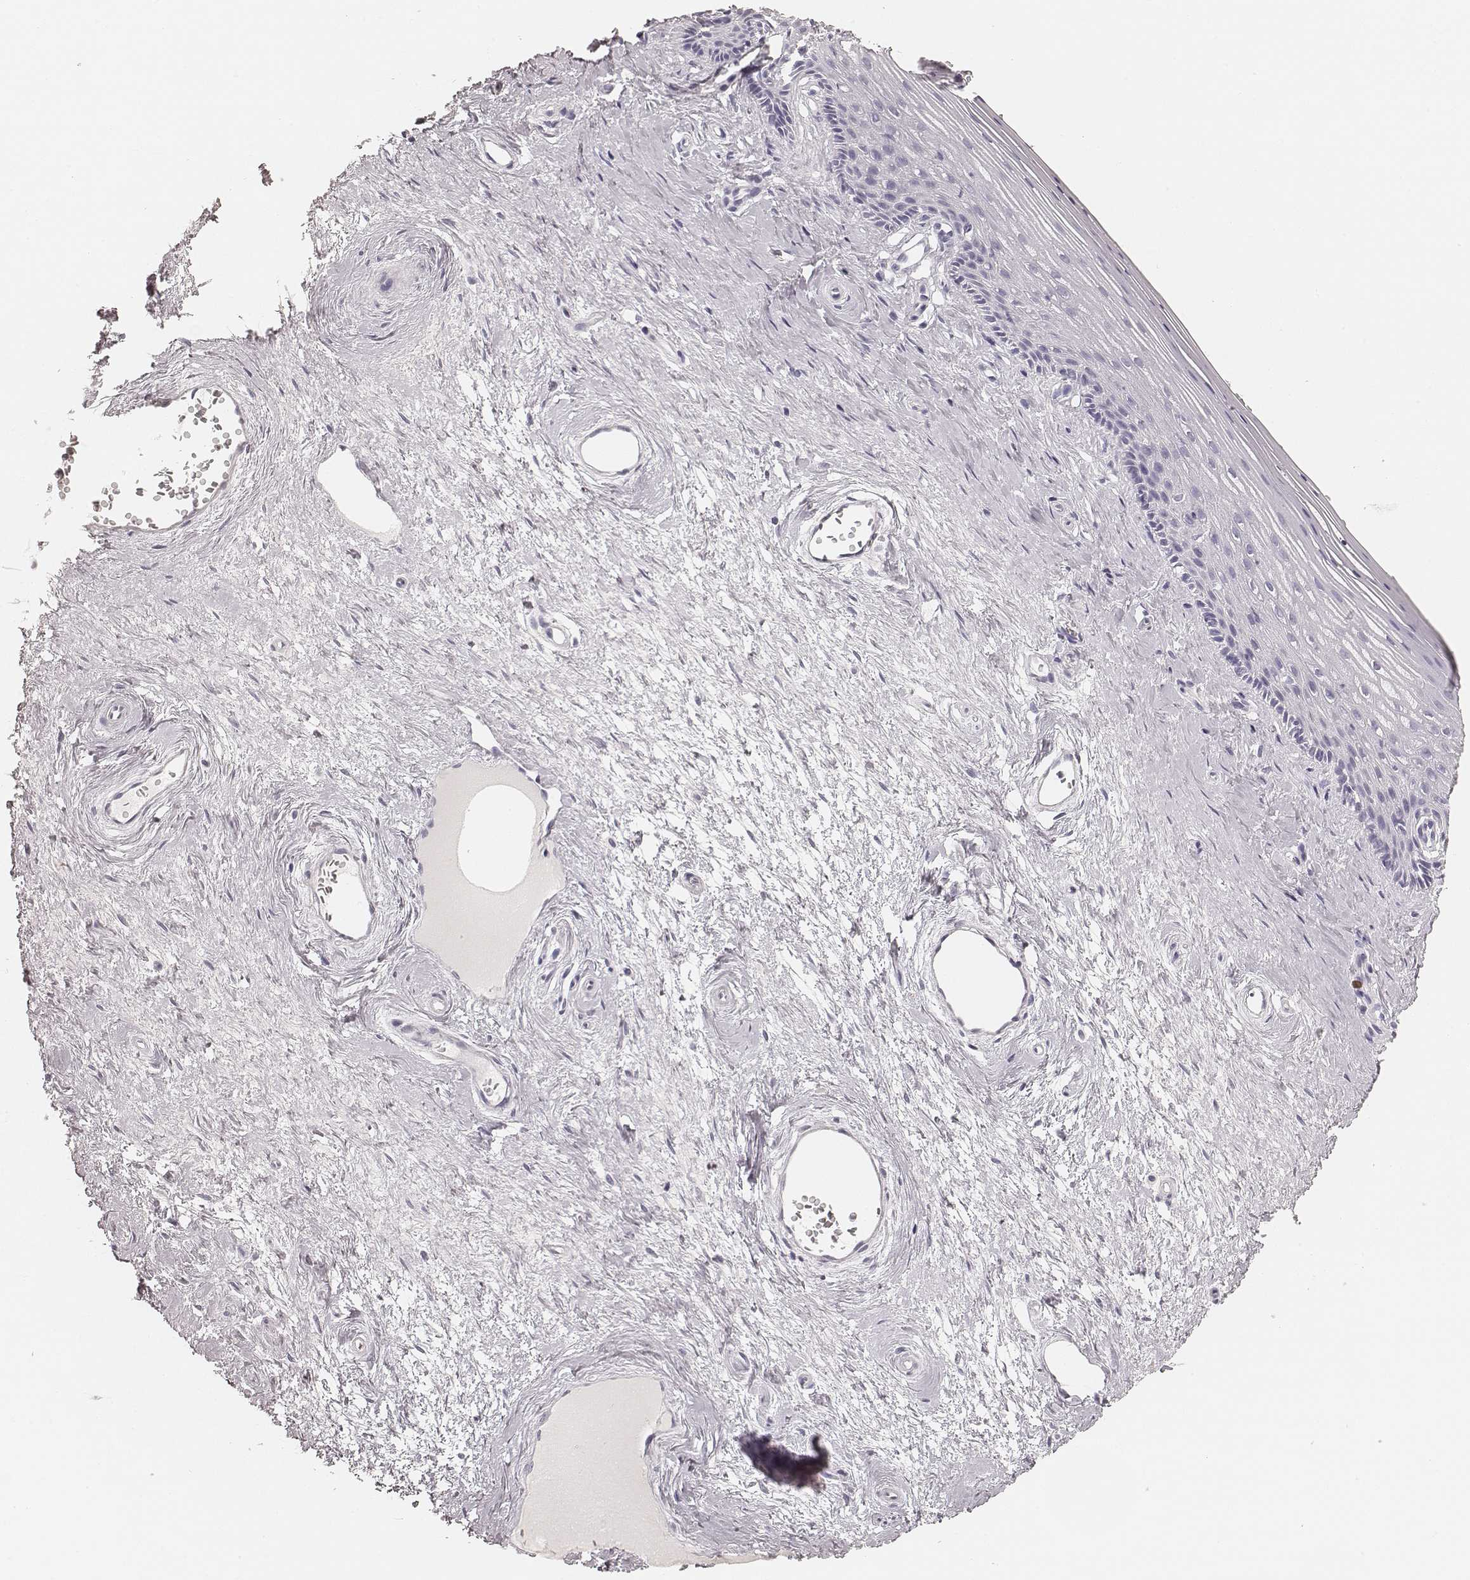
{"staining": {"intensity": "negative", "quantity": "none", "location": "none"}, "tissue": "vagina", "cell_type": "Squamous epithelial cells", "image_type": "normal", "snomed": [{"axis": "morphology", "description": "Normal tissue, NOS"}, {"axis": "topography", "description": "Vagina"}], "caption": "The image displays no staining of squamous epithelial cells in benign vagina. (Stains: DAB (3,3'-diaminobenzidine) immunohistochemistry (IHC) with hematoxylin counter stain, Microscopy: brightfield microscopy at high magnification).", "gene": "HNF4G", "patient": {"sex": "female", "age": 45}}